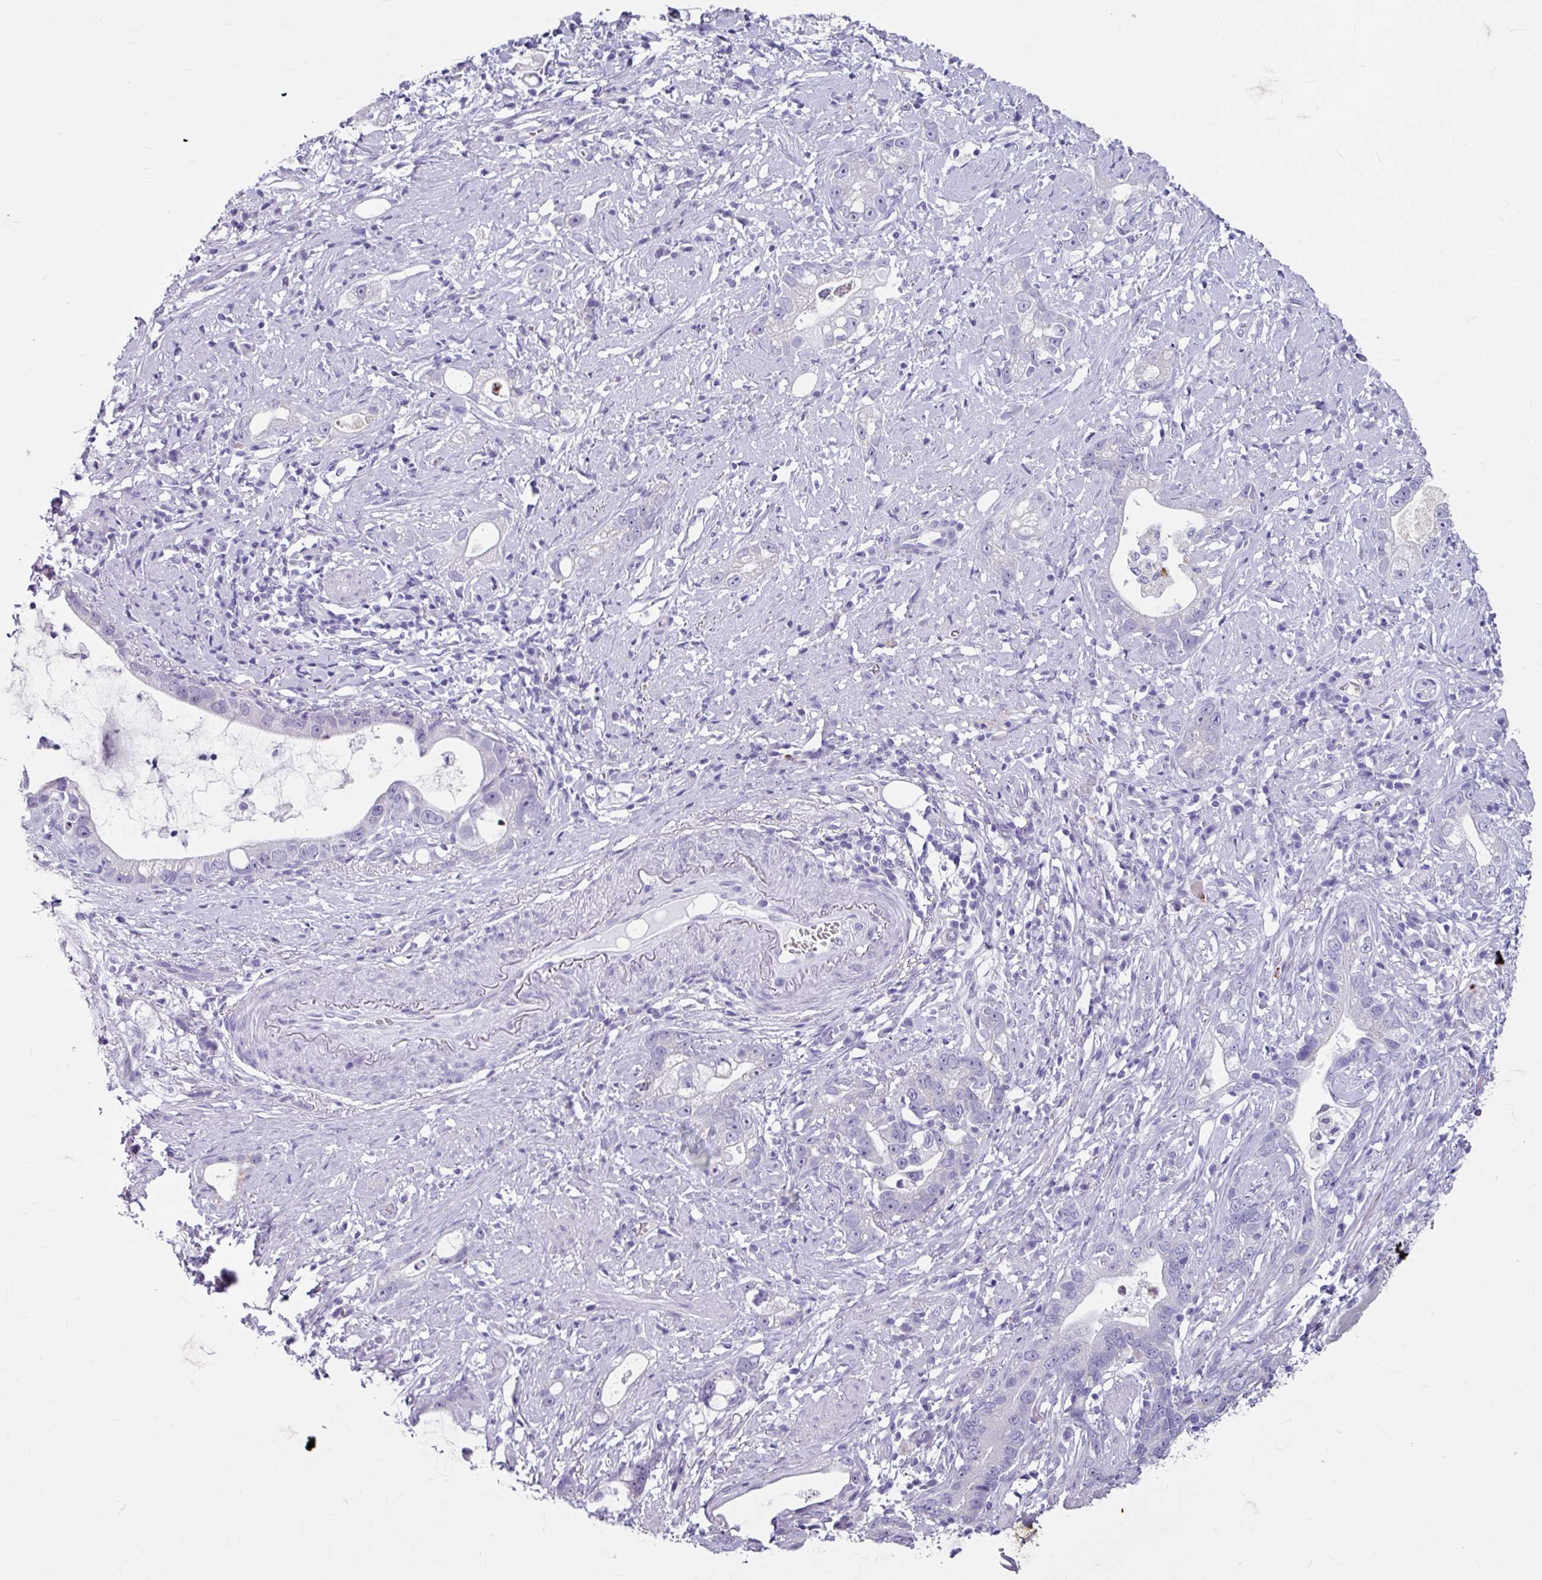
{"staining": {"intensity": "negative", "quantity": "none", "location": "none"}, "tissue": "stomach cancer", "cell_type": "Tumor cells", "image_type": "cancer", "snomed": [{"axis": "morphology", "description": "Adenocarcinoma, NOS"}, {"axis": "topography", "description": "Stomach"}], "caption": "High magnification brightfield microscopy of stomach cancer (adenocarcinoma) stained with DAB (3,3'-diaminobenzidine) (brown) and counterstained with hematoxylin (blue): tumor cells show no significant positivity.", "gene": "ANKRD1", "patient": {"sex": "male", "age": 55}}